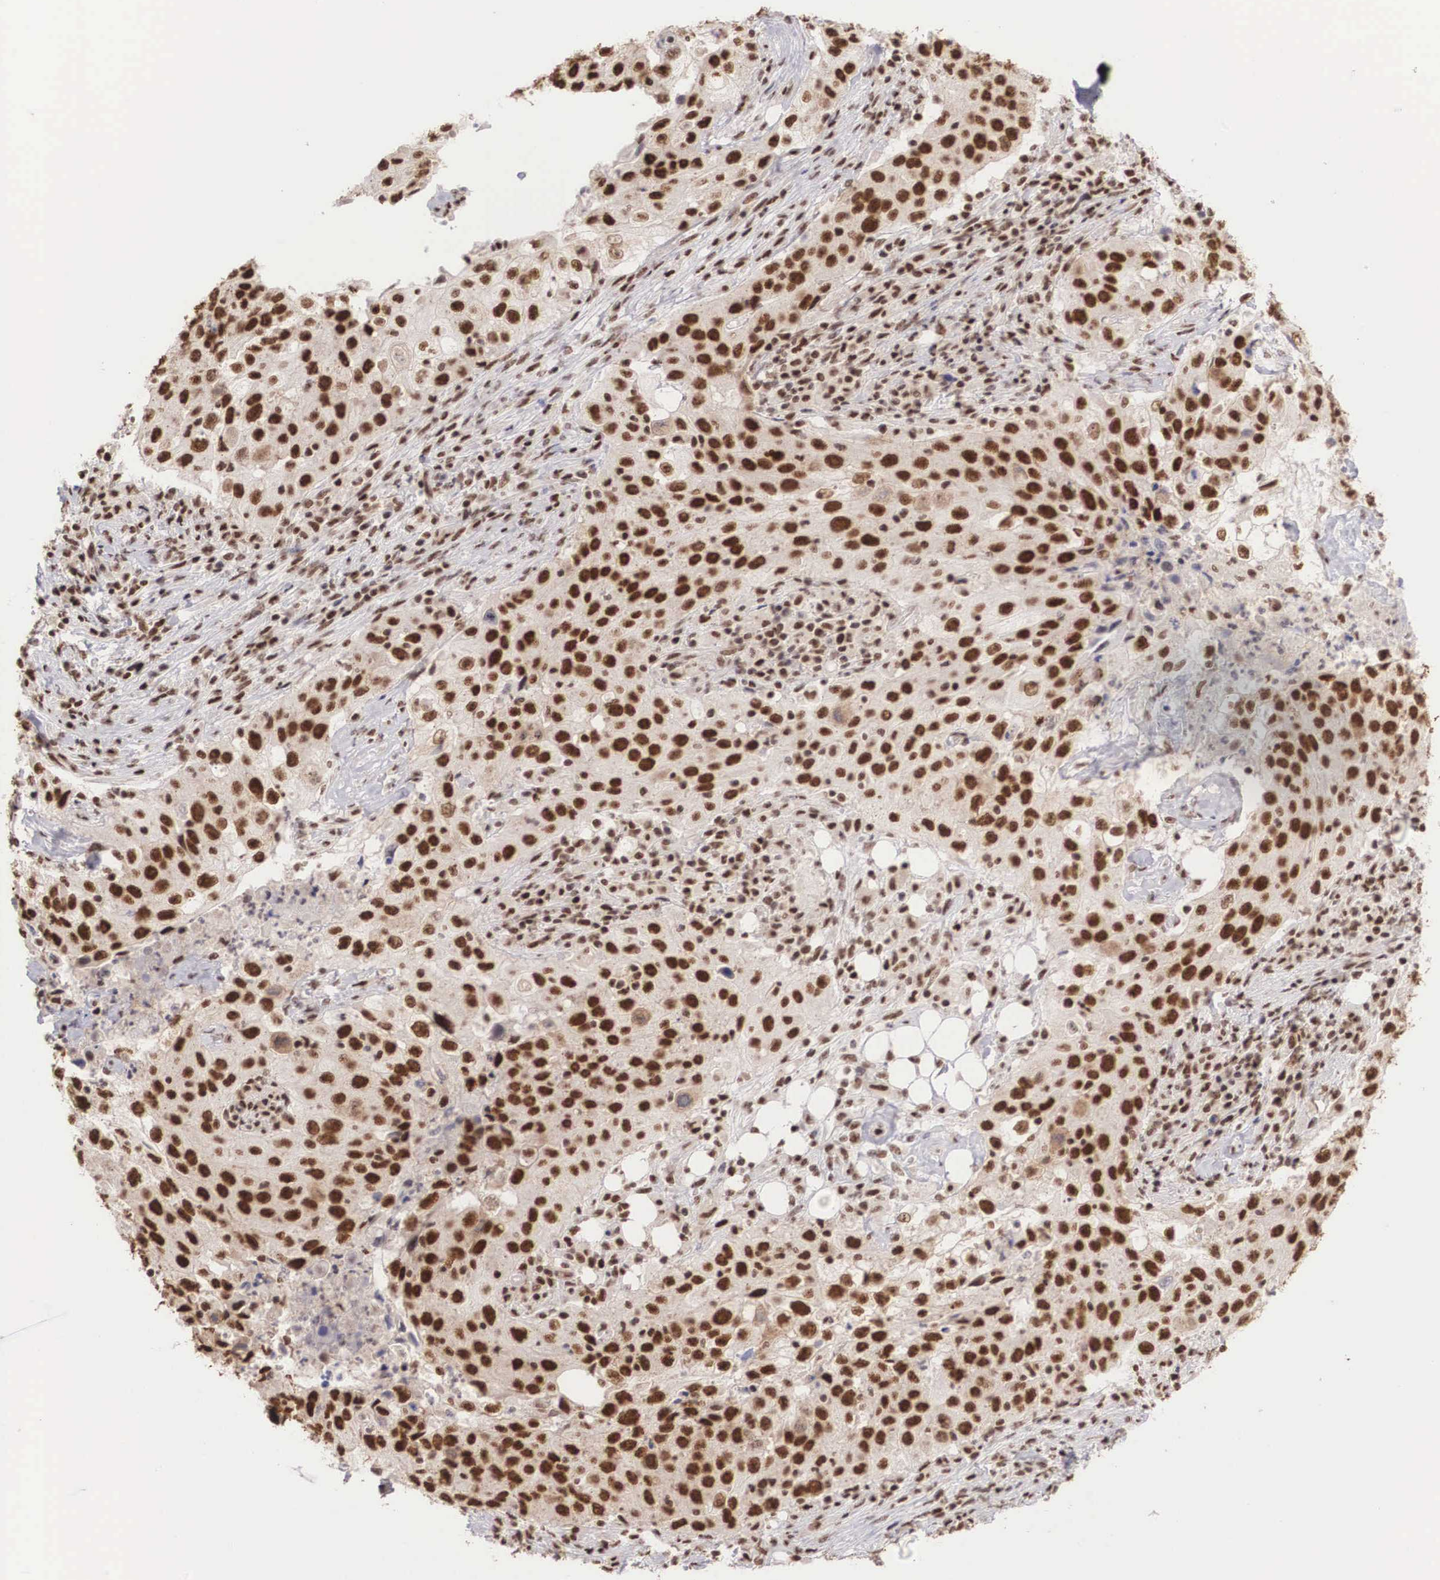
{"staining": {"intensity": "strong", "quantity": ">75%", "location": "nuclear"}, "tissue": "lung cancer", "cell_type": "Tumor cells", "image_type": "cancer", "snomed": [{"axis": "morphology", "description": "Squamous cell carcinoma, NOS"}, {"axis": "topography", "description": "Lung"}], "caption": "This micrograph demonstrates lung cancer (squamous cell carcinoma) stained with immunohistochemistry (IHC) to label a protein in brown. The nuclear of tumor cells show strong positivity for the protein. Nuclei are counter-stained blue.", "gene": "HTATSF1", "patient": {"sex": "male", "age": 64}}